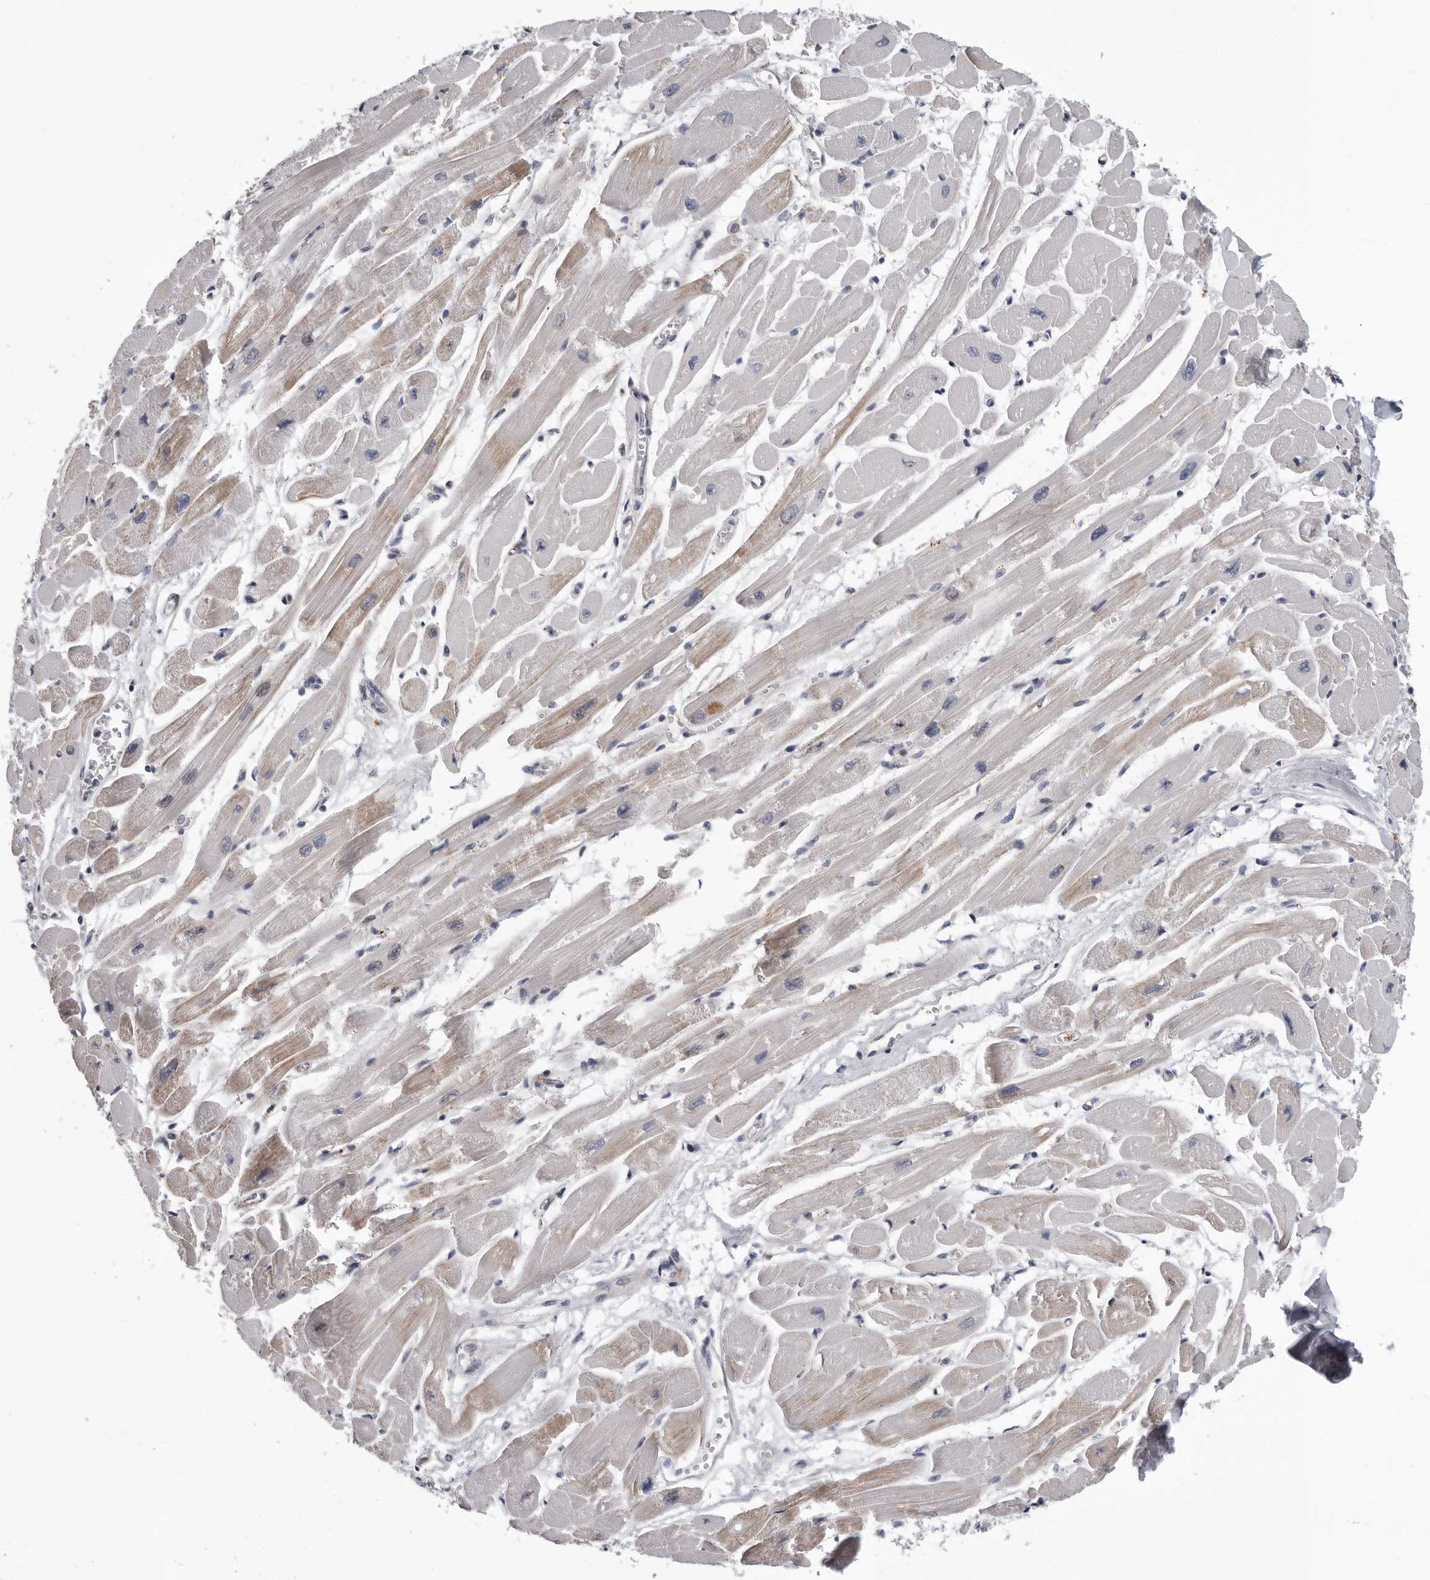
{"staining": {"intensity": "moderate", "quantity": ">75%", "location": "cytoplasmic/membranous"}, "tissue": "heart muscle", "cell_type": "Cardiomyocytes", "image_type": "normal", "snomed": [{"axis": "morphology", "description": "Normal tissue, NOS"}, {"axis": "topography", "description": "Heart"}], "caption": "The image reveals immunohistochemical staining of normal heart muscle. There is moderate cytoplasmic/membranous staining is seen in approximately >75% of cardiomyocytes.", "gene": "ATXN3L", "patient": {"sex": "female", "age": 54}}